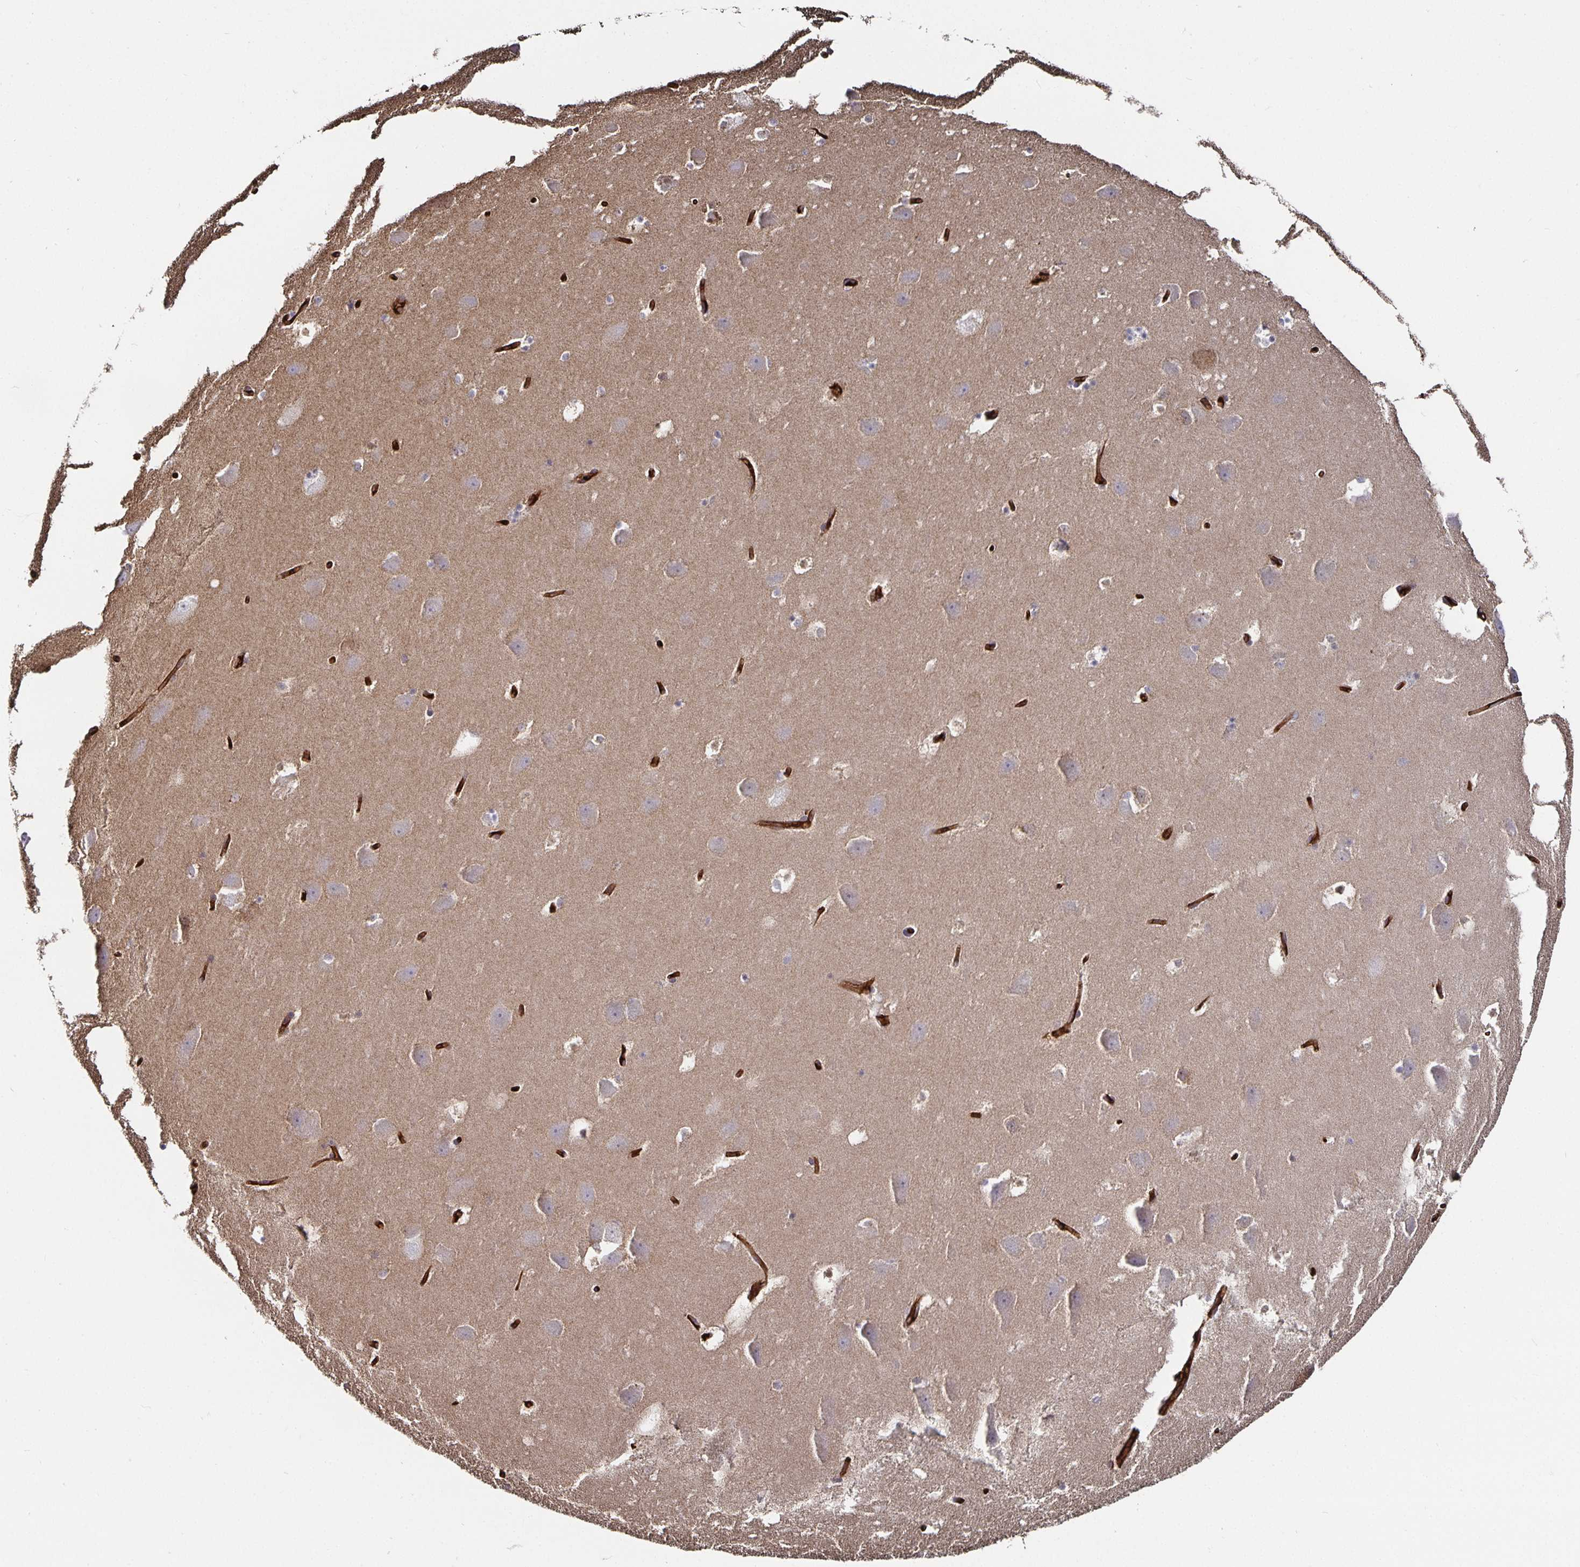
{"staining": {"intensity": "negative", "quantity": "none", "location": "none"}, "tissue": "hippocampus", "cell_type": "Glial cells", "image_type": "normal", "snomed": [{"axis": "morphology", "description": "Normal tissue, NOS"}, {"axis": "topography", "description": "Hippocampus"}], "caption": "Glial cells are negative for protein expression in benign human hippocampus. (IHC, brightfield microscopy, high magnification).", "gene": "PODXL", "patient": {"sex": "male", "age": 58}}